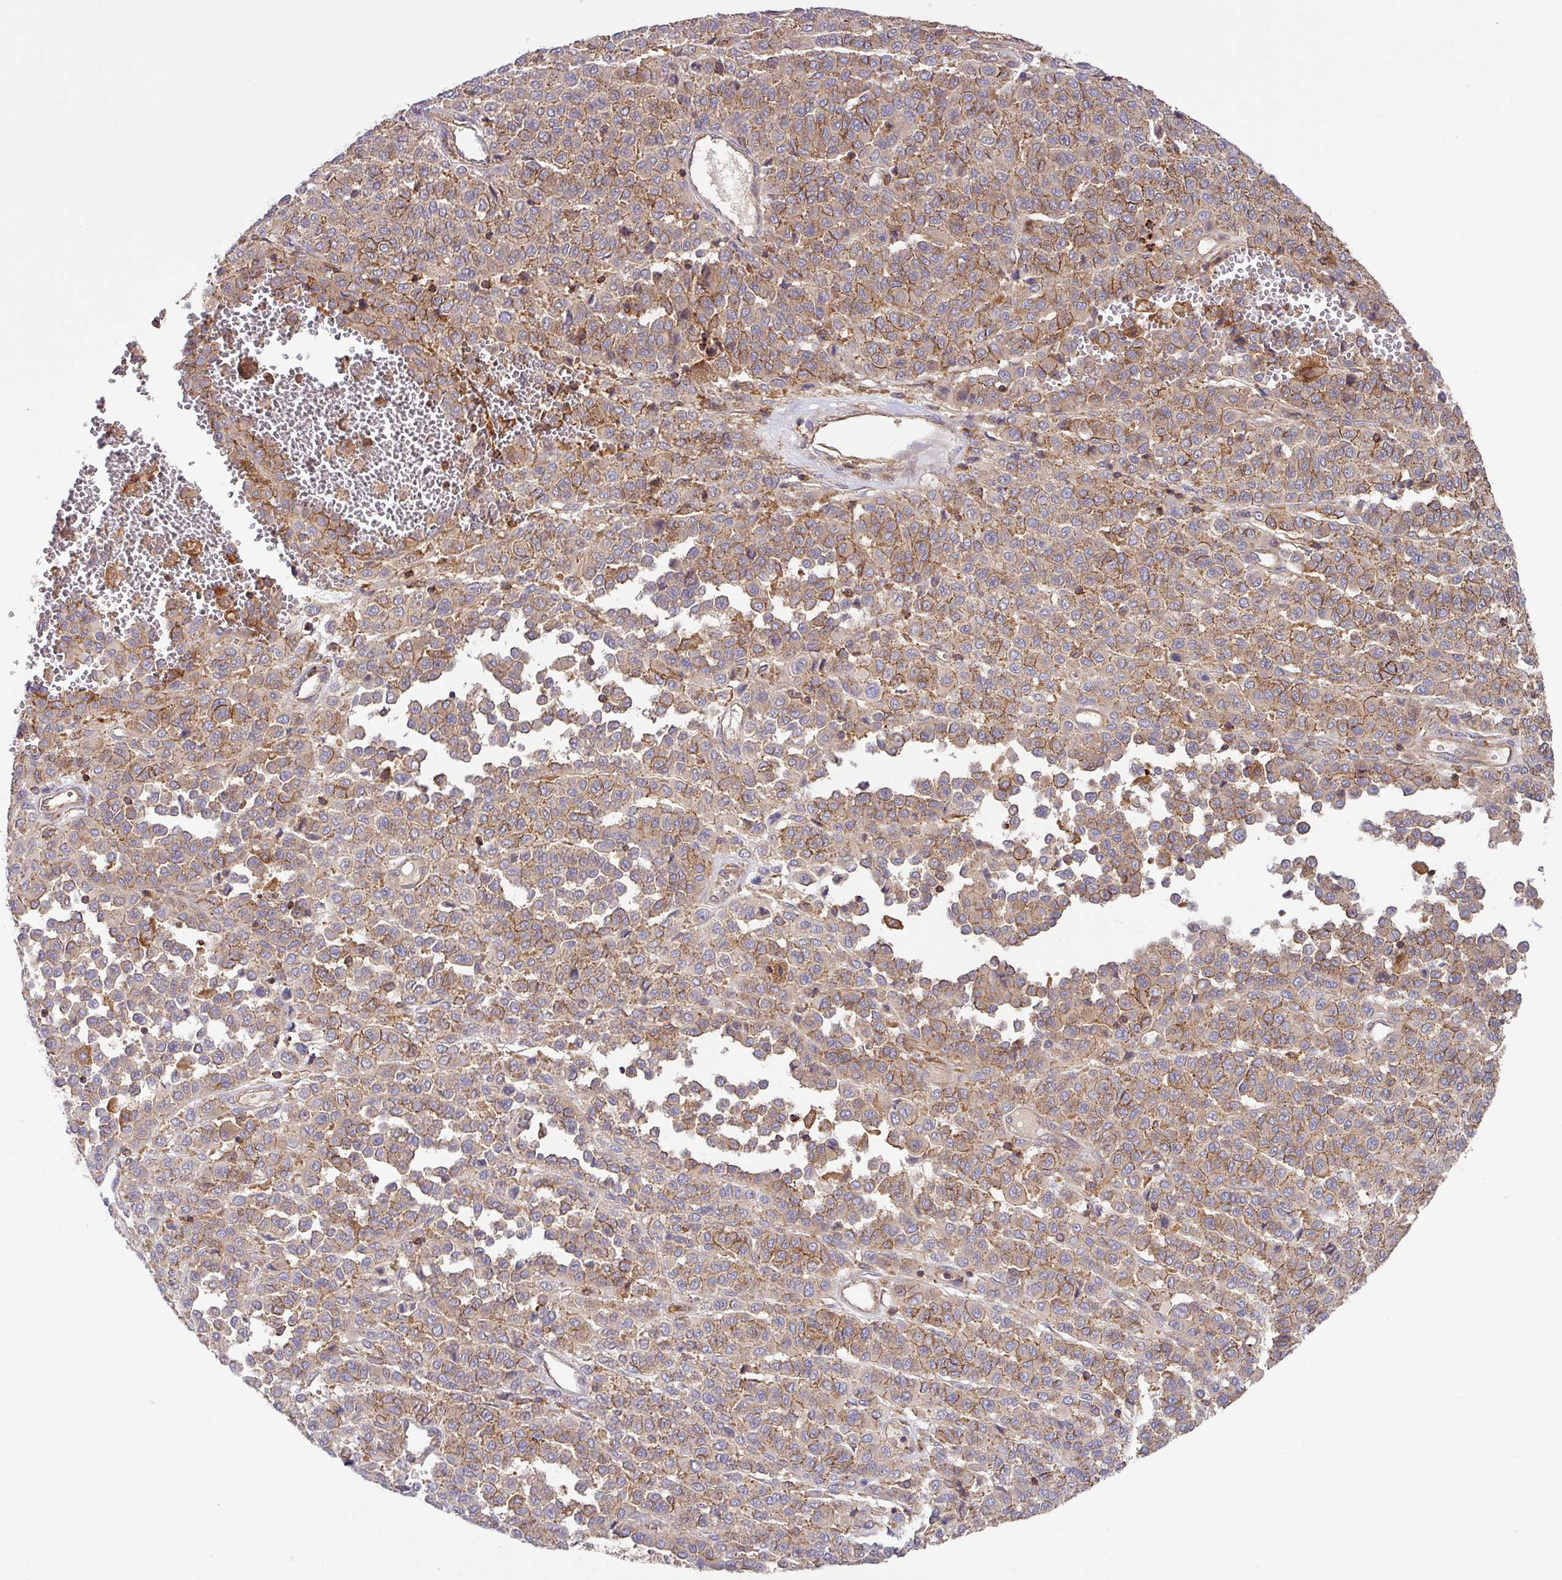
{"staining": {"intensity": "moderate", "quantity": "<25%", "location": "cytoplasmic/membranous"}, "tissue": "melanoma", "cell_type": "Tumor cells", "image_type": "cancer", "snomed": [{"axis": "morphology", "description": "Malignant melanoma, Metastatic site"}, {"axis": "topography", "description": "Pancreas"}], "caption": "IHC staining of melanoma, which shows low levels of moderate cytoplasmic/membranous positivity in about <25% of tumor cells indicating moderate cytoplasmic/membranous protein staining. The staining was performed using DAB (brown) for protein detection and nuclei were counterstained in hematoxylin (blue).", "gene": "RIC1", "patient": {"sex": "female", "age": 30}}